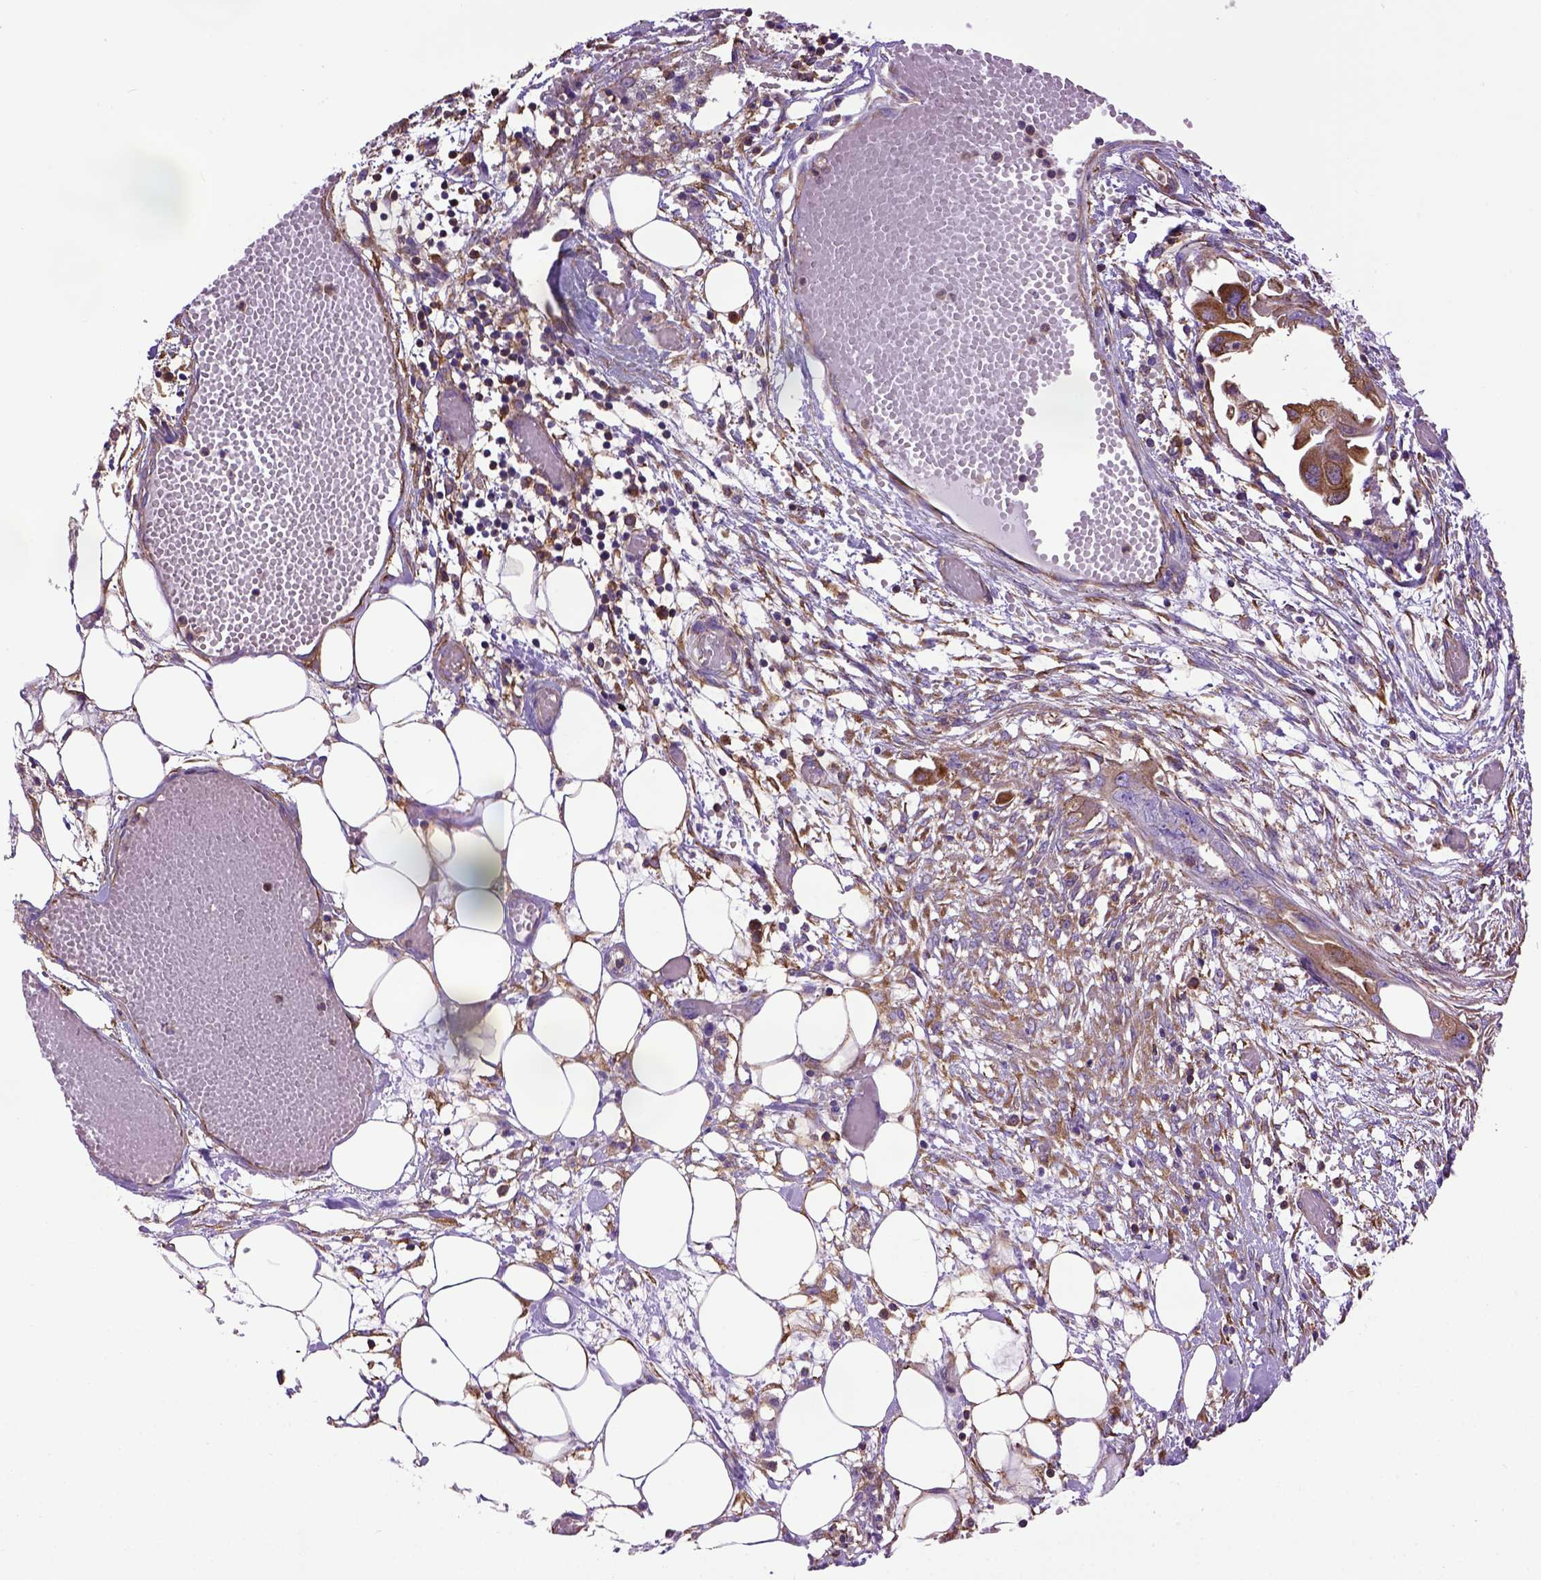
{"staining": {"intensity": "moderate", "quantity": ">75%", "location": "cytoplasmic/membranous"}, "tissue": "endometrial cancer", "cell_type": "Tumor cells", "image_type": "cancer", "snomed": [{"axis": "morphology", "description": "Adenocarcinoma, NOS"}, {"axis": "morphology", "description": "Adenocarcinoma, metastatic, NOS"}, {"axis": "topography", "description": "Adipose tissue"}, {"axis": "topography", "description": "Endometrium"}], "caption": "Moderate cytoplasmic/membranous protein staining is appreciated in about >75% of tumor cells in endometrial cancer.", "gene": "MVP", "patient": {"sex": "female", "age": 67}}